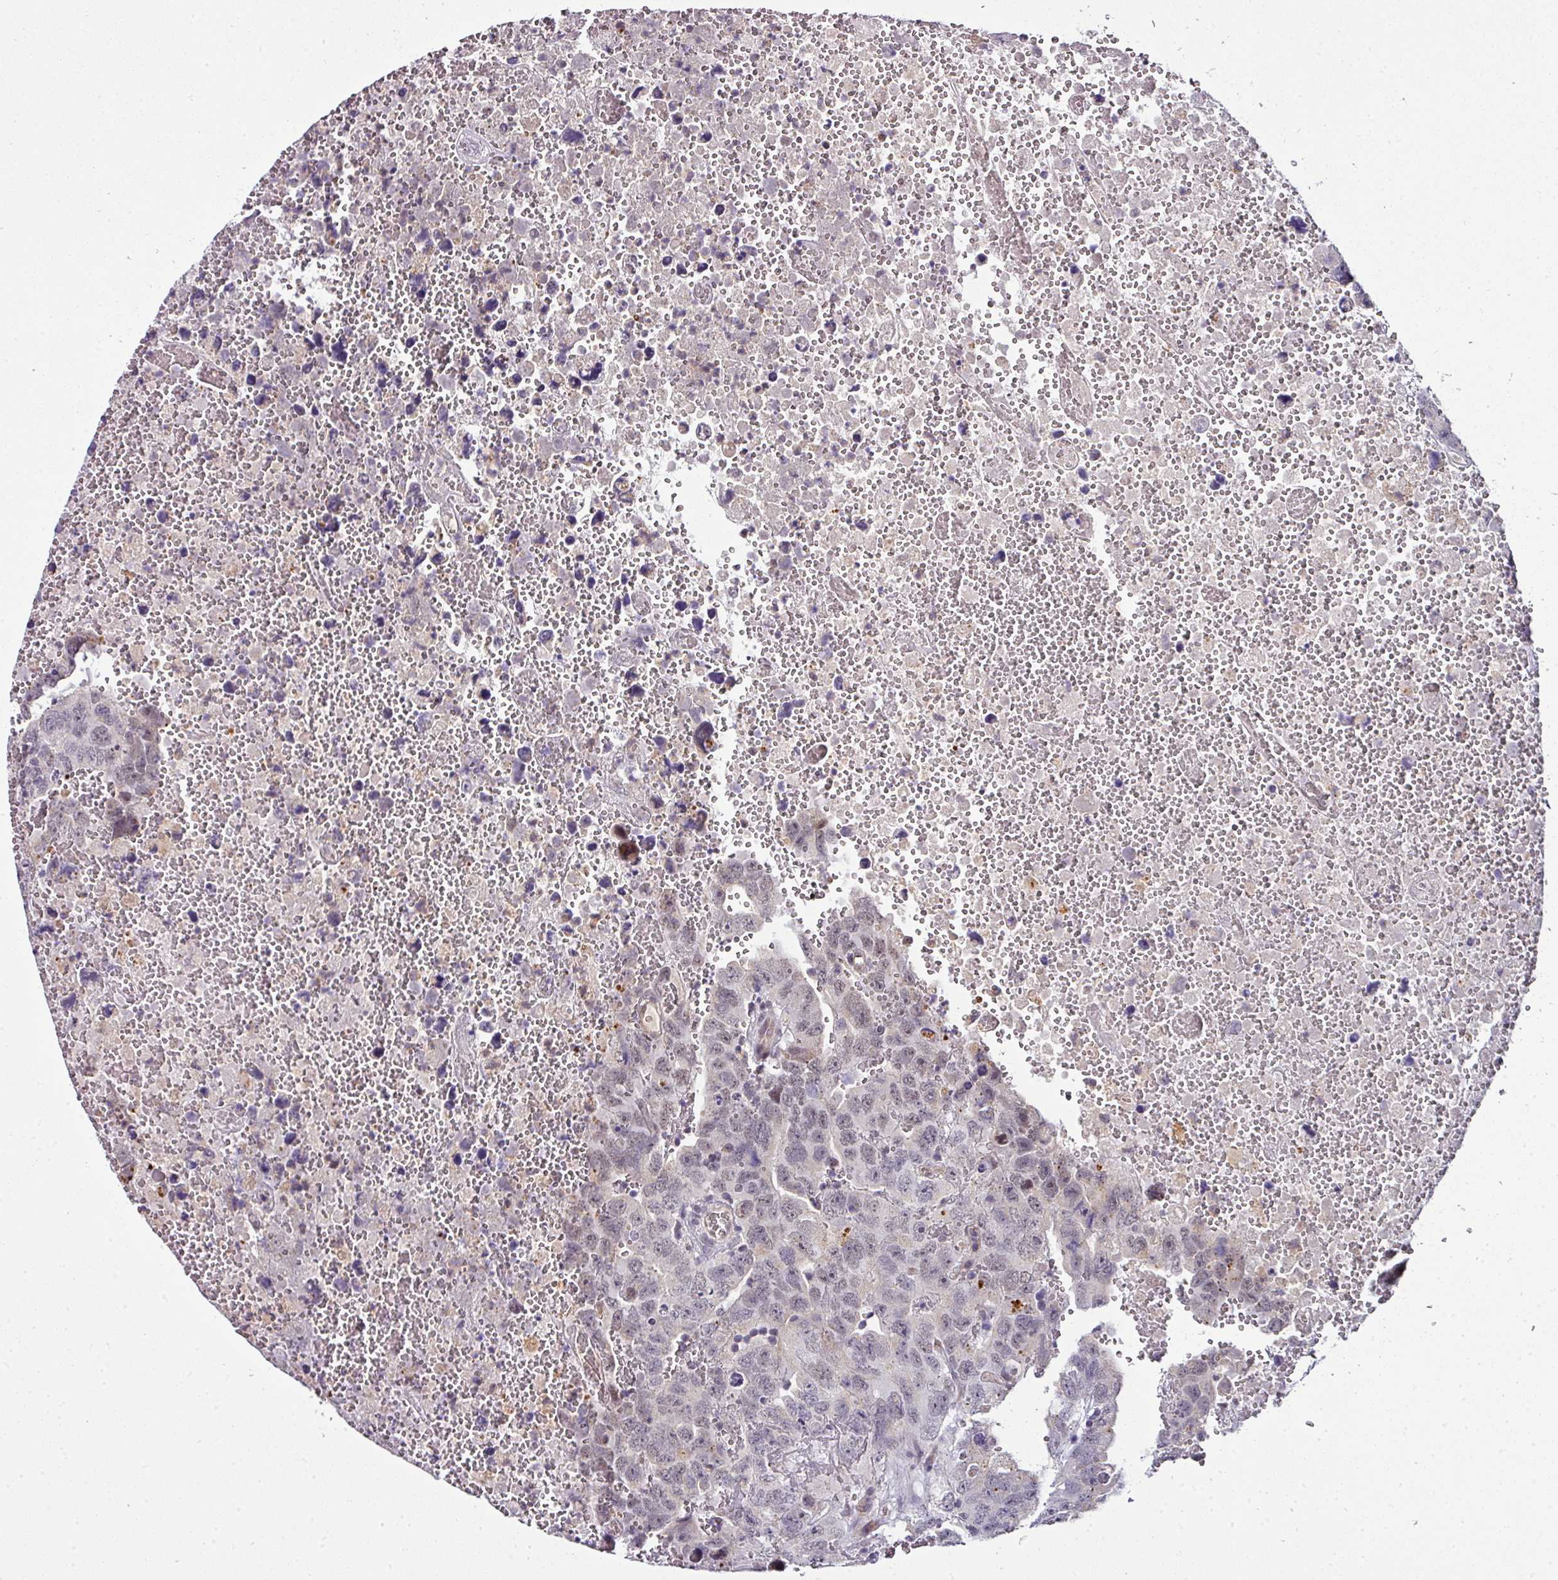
{"staining": {"intensity": "weak", "quantity": "<25%", "location": "nuclear"}, "tissue": "testis cancer", "cell_type": "Tumor cells", "image_type": "cancer", "snomed": [{"axis": "morphology", "description": "Carcinoma, Embryonal, NOS"}, {"axis": "topography", "description": "Testis"}], "caption": "There is no significant expression in tumor cells of testis embryonal carcinoma.", "gene": "NAPSA", "patient": {"sex": "male", "age": 45}}